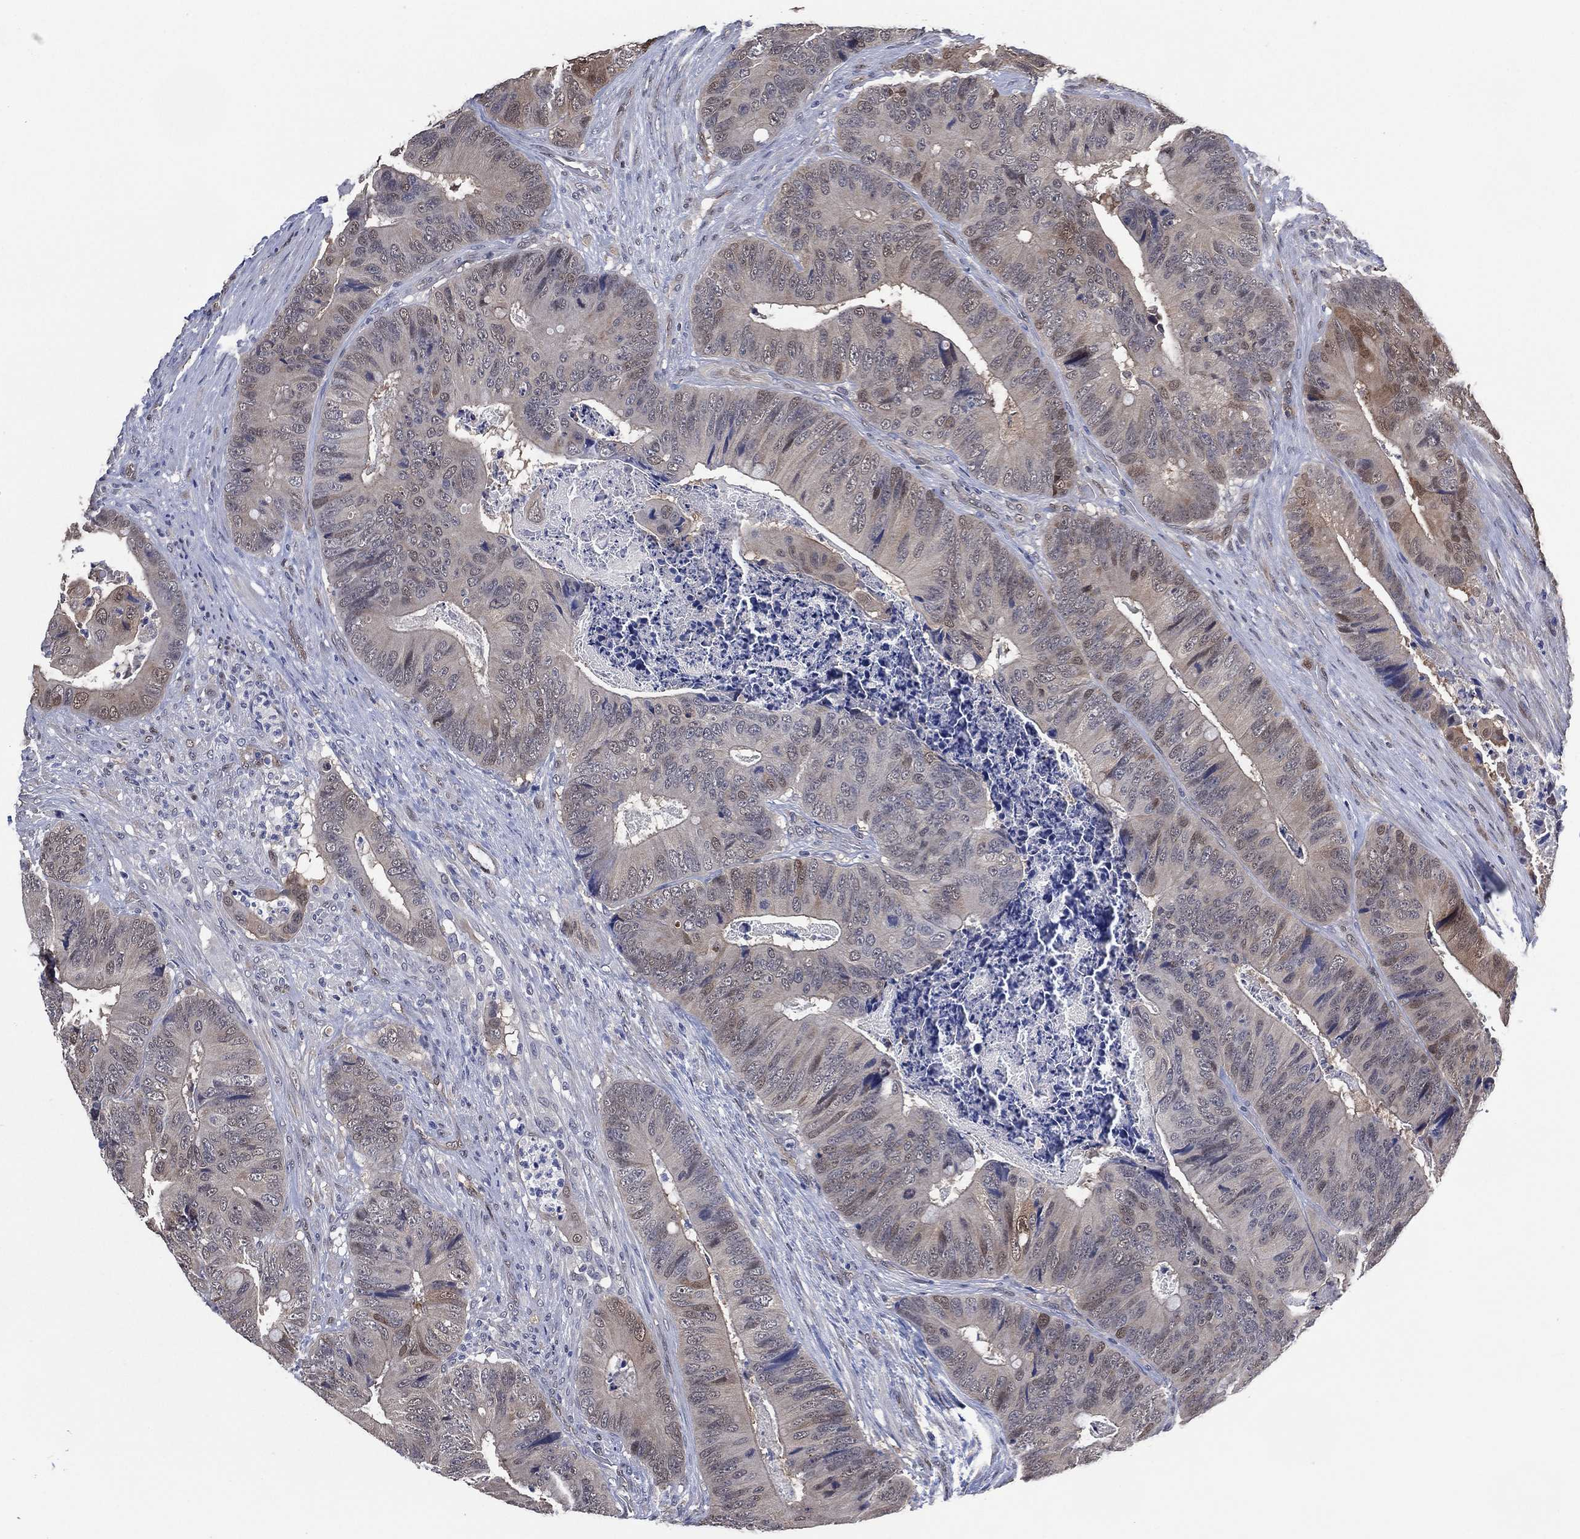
{"staining": {"intensity": "weak", "quantity": "<25%", "location": "cytoplasmic/membranous"}, "tissue": "colorectal cancer", "cell_type": "Tumor cells", "image_type": "cancer", "snomed": [{"axis": "morphology", "description": "Adenocarcinoma, NOS"}, {"axis": "topography", "description": "Colon"}], "caption": "Colorectal adenocarcinoma was stained to show a protein in brown. There is no significant staining in tumor cells.", "gene": "AK1", "patient": {"sex": "male", "age": 84}}